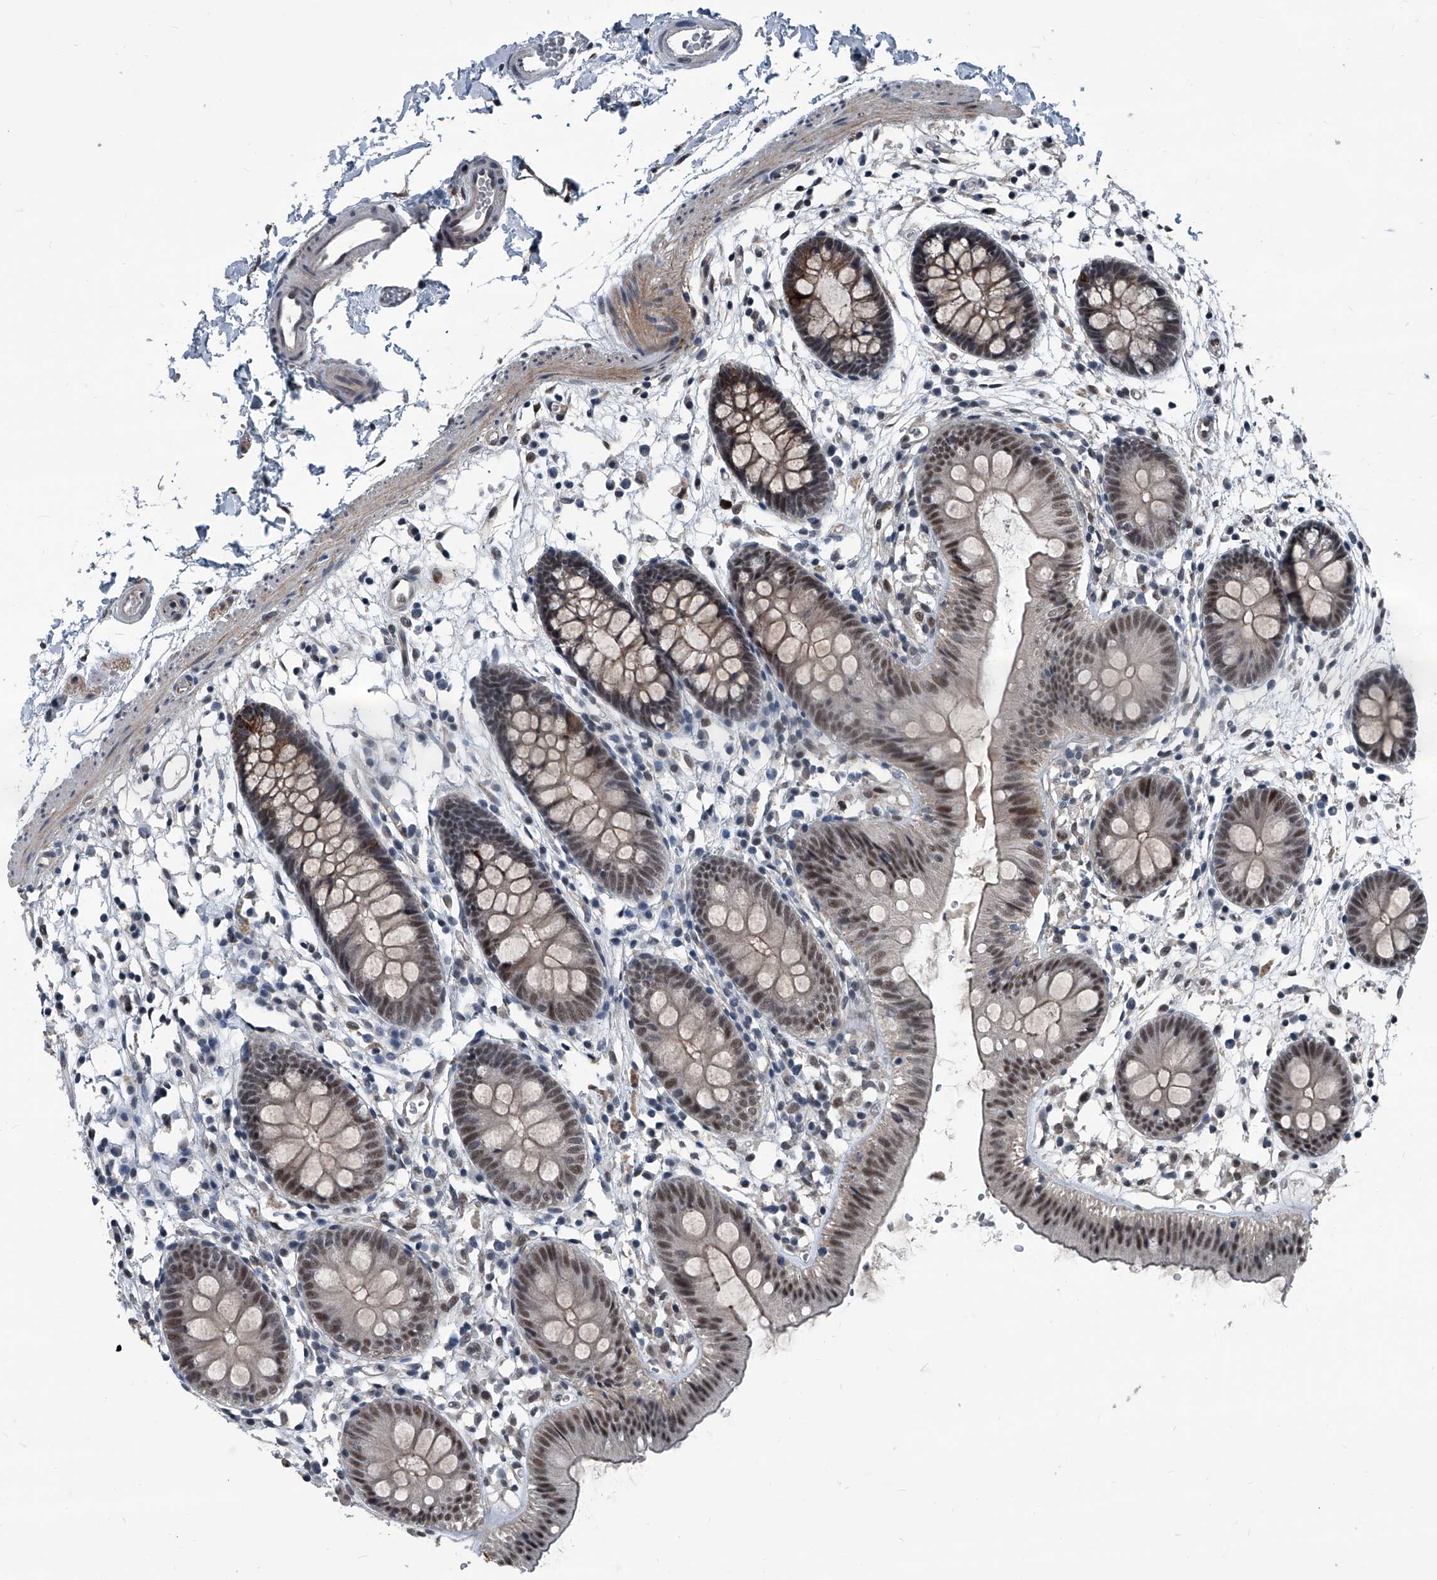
{"staining": {"intensity": "moderate", "quantity": ">75%", "location": "nuclear"}, "tissue": "colon", "cell_type": "Endothelial cells", "image_type": "normal", "snomed": [{"axis": "morphology", "description": "Normal tissue, NOS"}, {"axis": "topography", "description": "Colon"}], "caption": "Protein expression analysis of unremarkable colon shows moderate nuclear expression in about >75% of endothelial cells.", "gene": "MEN1", "patient": {"sex": "male", "age": 56}}